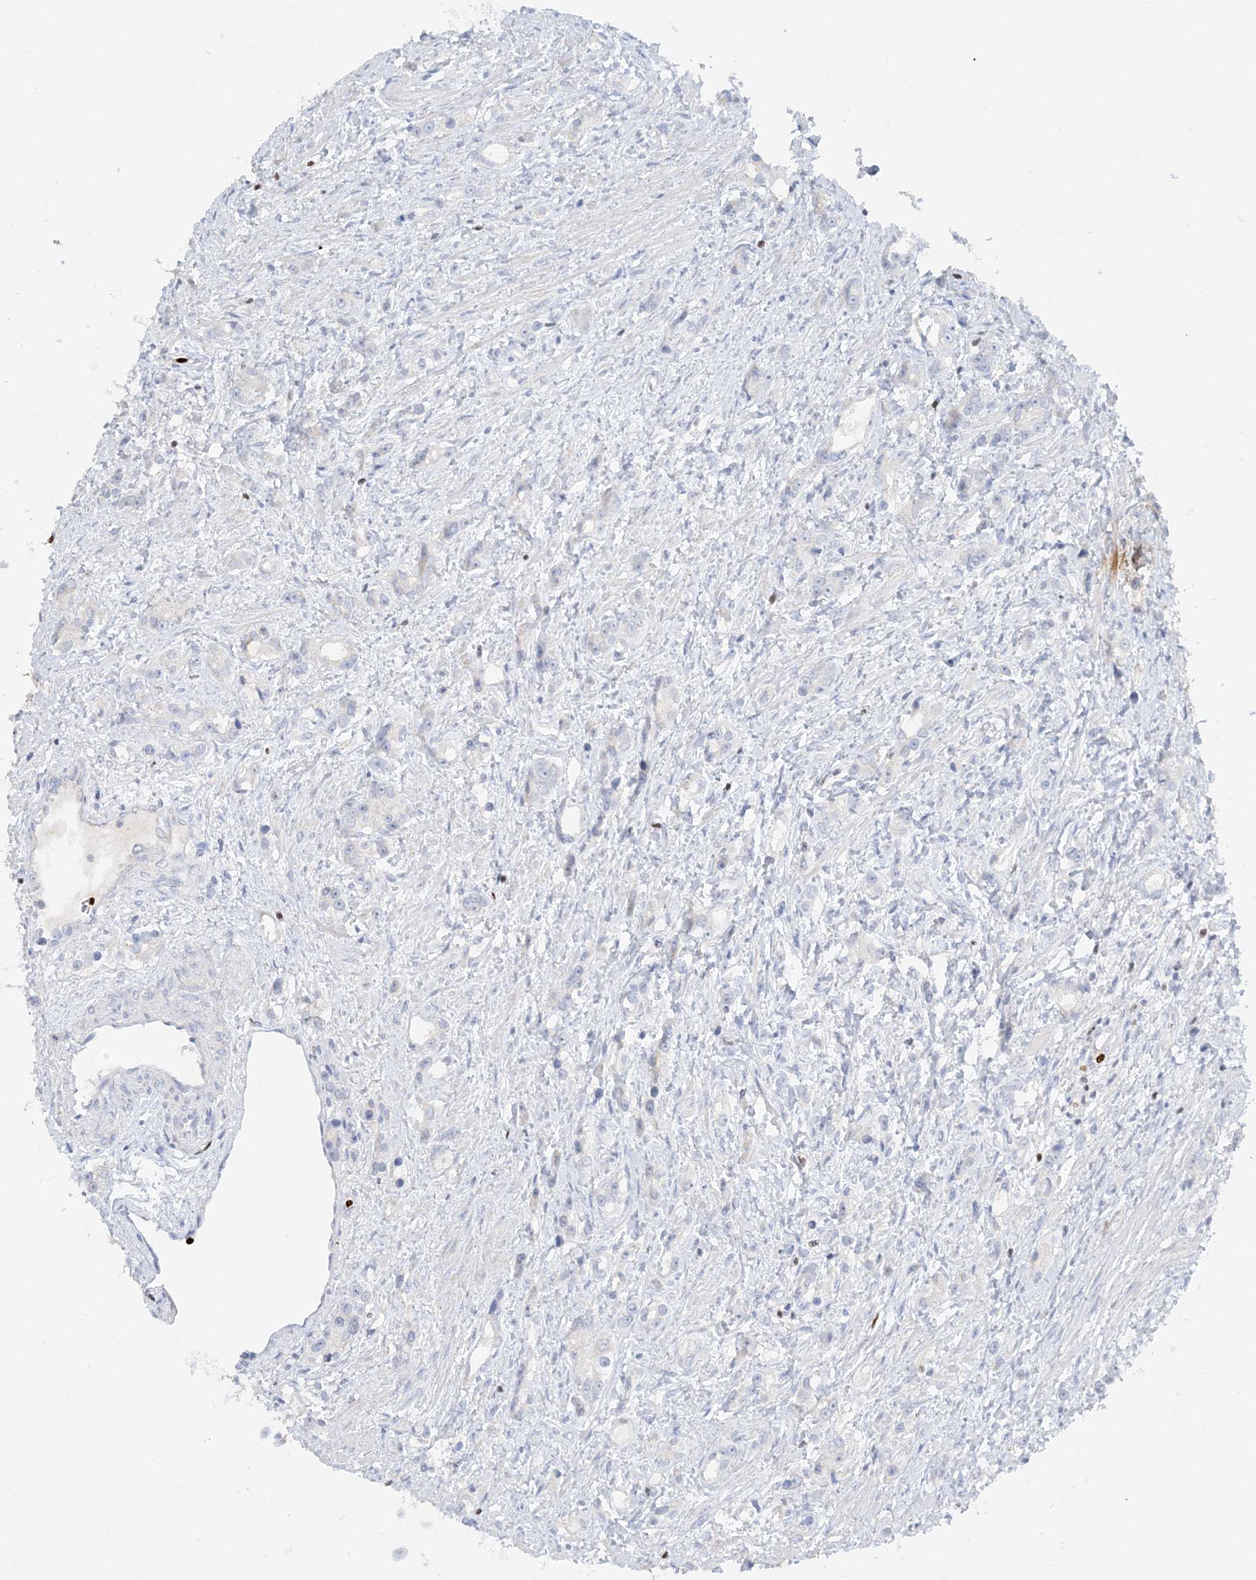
{"staining": {"intensity": "negative", "quantity": "none", "location": "none"}, "tissue": "prostate cancer", "cell_type": "Tumor cells", "image_type": "cancer", "snomed": [{"axis": "morphology", "description": "Adenocarcinoma, High grade"}, {"axis": "topography", "description": "Prostate"}], "caption": "The photomicrograph displays no significant expression in tumor cells of prostate adenocarcinoma (high-grade).", "gene": "TBX21", "patient": {"sex": "male", "age": 63}}